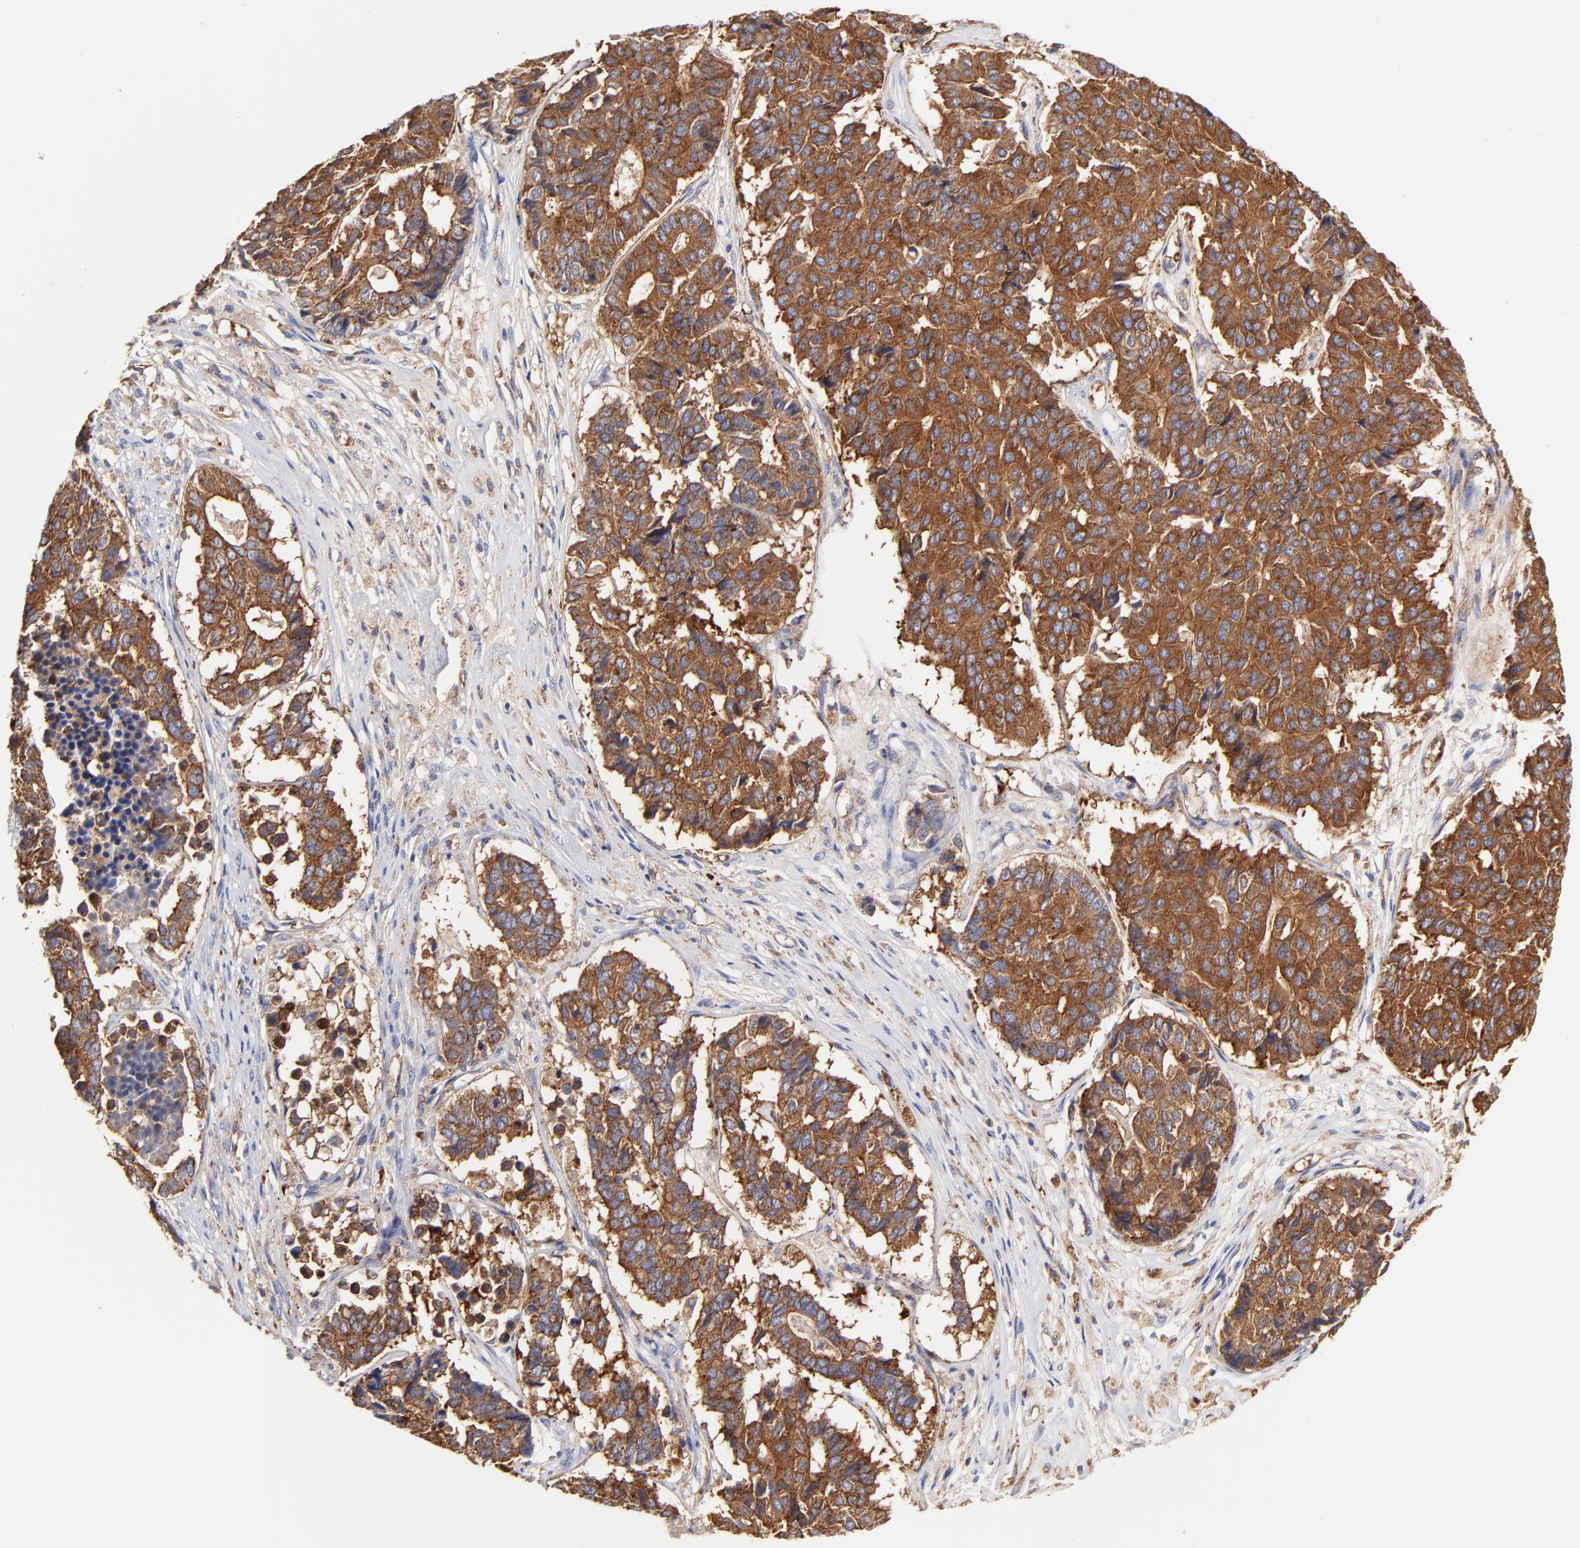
{"staining": {"intensity": "moderate", "quantity": ">75%", "location": "cytoplasmic/membranous"}, "tissue": "pancreatic cancer", "cell_type": "Tumor cells", "image_type": "cancer", "snomed": [{"axis": "morphology", "description": "Adenocarcinoma, NOS"}, {"axis": "topography", "description": "Pancreas"}], "caption": "Immunohistochemical staining of human adenocarcinoma (pancreatic) shows moderate cytoplasmic/membranous protein staining in approximately >75% of tumor cells.", "gene": "CD2AP", "patient": {"sex": "male", "age": 50}}